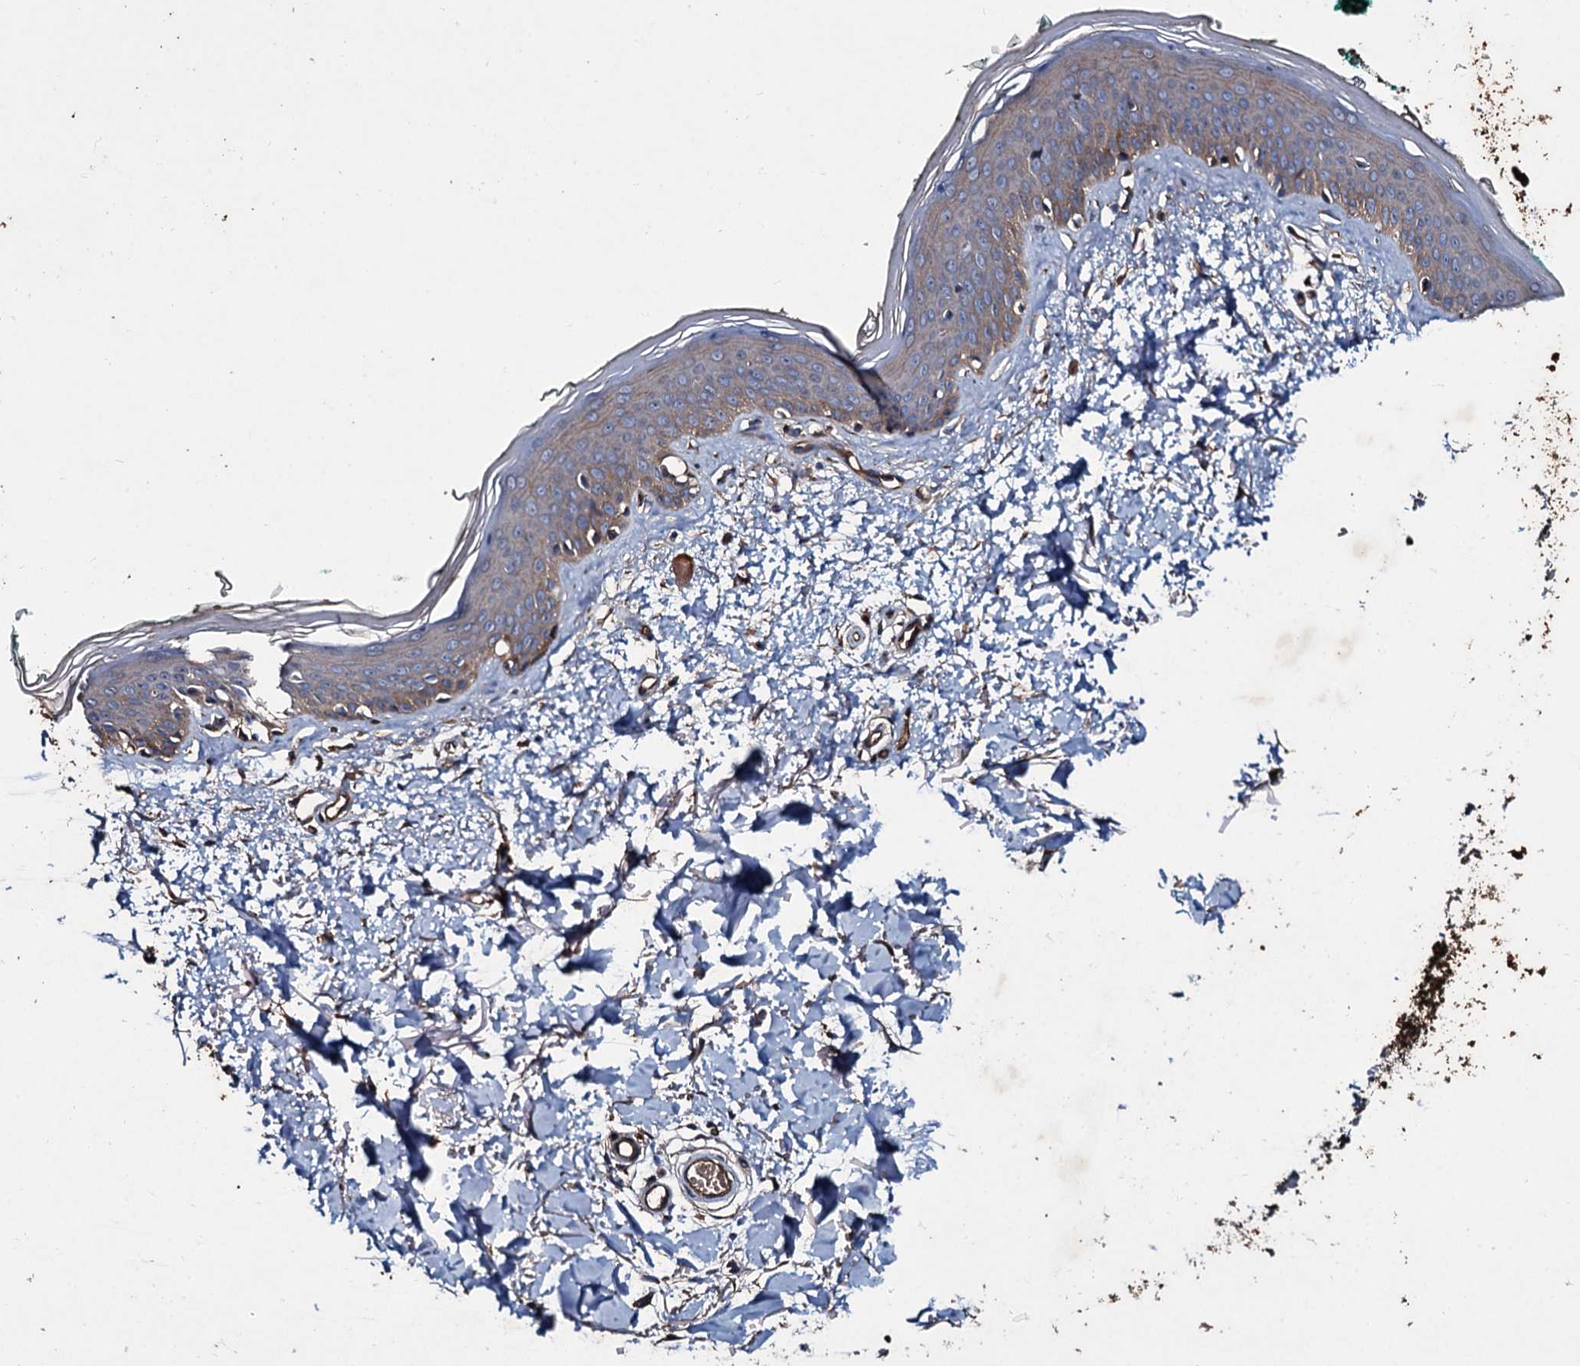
{"staining": {"intensity": "strong", "quantity": ">75%", "location": "cytoplasmic/membranous"}, "tissue": "skin", "cell_type": "Fibroblasts", "image_type": "normal", "snomed": [{"axis": "morphology", "description": "Normal tissue, NOS"}, {"axis": "topography", "description": "Skin"}], "caption": "A brown stain shows strong cytoplasmic/membranous staining of a protein in fibroblasts of benign human skin. (IHC, brightfield microscopy, high magnification).", "gene": "DMAC2", "patient": {"sex": "male", "age": 62}}